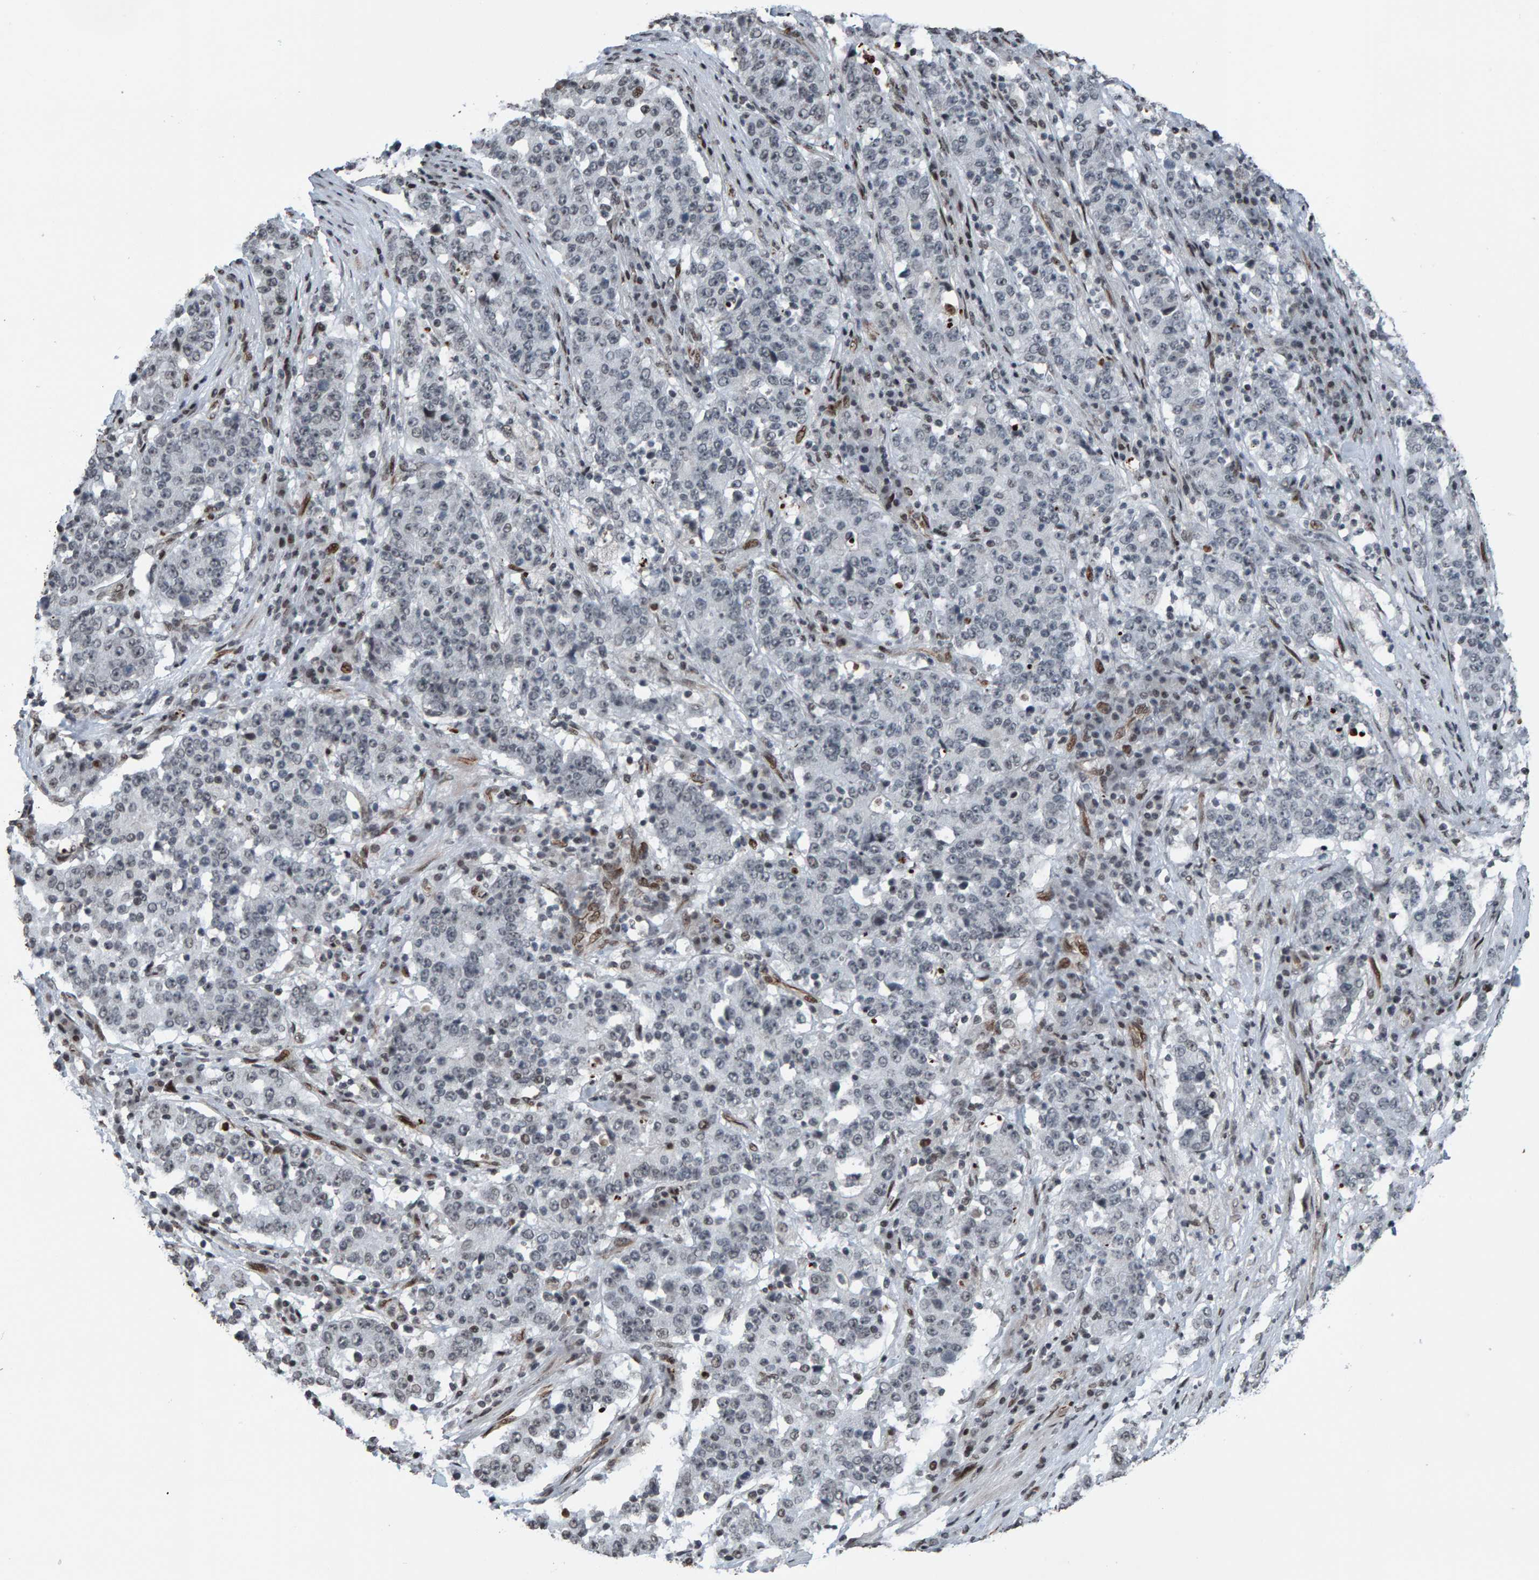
{"staining": {"intensity": "negative", "quantity": "none", "location": "none"}, "tissue": "stomach cancer", "cell_type": "Tumor cells", "image_type": "cancer", "snomed": [{"axis": "morphology", "description": "Adenocarcinoma, NOS"}, {"axis": "topography", "description": "Stomach"}], "caption": "Immunohistochemistry (IHC) image of neoplastic tissue: human stomach cancer (adenocarcinoma) stained with DAB demonstrates no significant protein staining in tumor cells.", "gene": "ZNF366", "patient": {"sex": "male", "age": 59}}